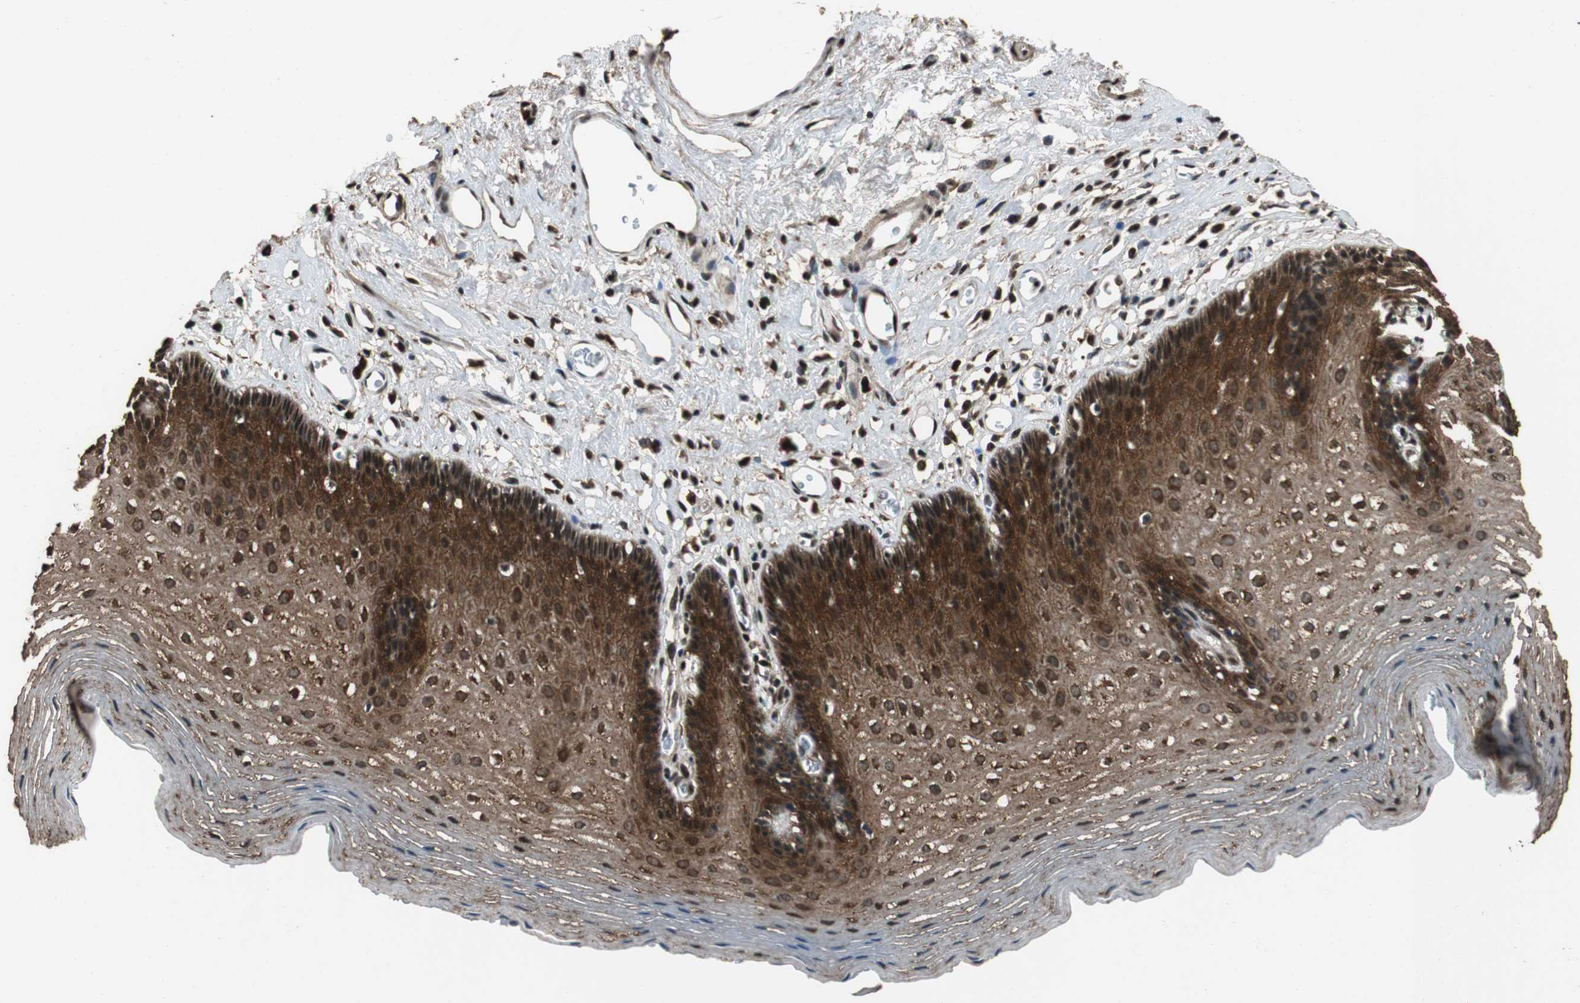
{"staining": {"intensity": "strong", "quantity": ">75%", "location": "cytoplasmic/membranous,nuclear"}, "tissue": "esophagus", "cell_type": "Squamous epithelial cells", "image_type": "normal", "snomed": [{"axis": "morphology", "description": "Normal tissue, NOS"}, {"axis": "topography", "description": "Esophagus"}], "caption": "Brown immunohistochemical staining in unremarkable human esophagus demonstrates strong cytoplasmic/membranous,nuclear staining in about >75% of squamous epithelial cells. (IHC, brightfield microscopy, high magnification).", "gene": "ZNF18", "patient": {"sex": "female", "age": 70}}